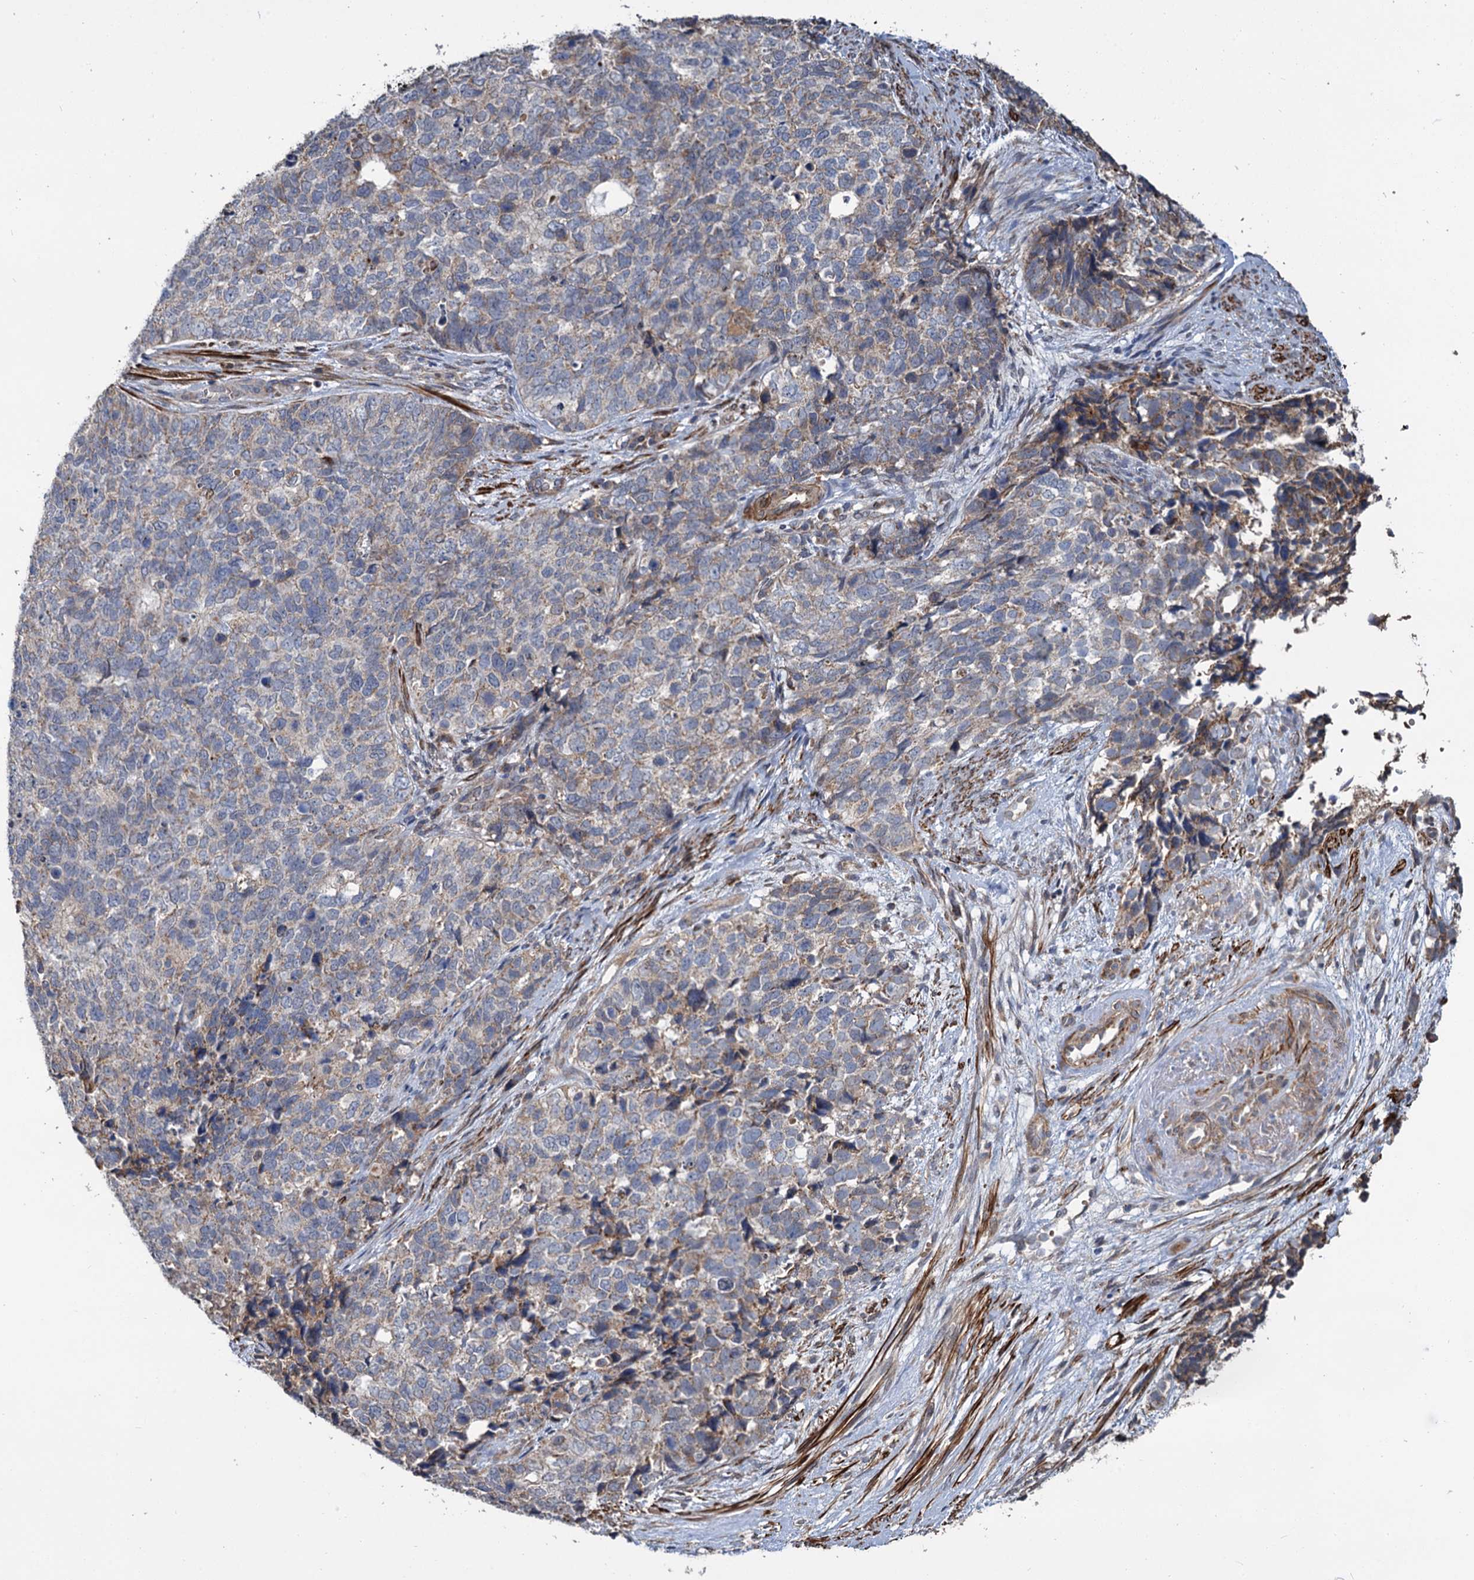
{"staining": {"intensity": "weak", "quantity": "<25%", "location": "cytoplasmic/membranous"}, "tissue": "cervical cancer", "cell_type": "Tumor cells", "image_type": "cancer", "snomed": [{"axis": "morphology", "description": "Squamous cell carcinoma, NOS"}, {"axis": "topography", "description": "Cervix"}], "caption": "Immunohistochemical staining of cervical cancer (squamous cell carcinoma) displays no significant staining in tumor cells.", "gene": "ALKBH7", "patient": {"sex": "female", "age": 63}}